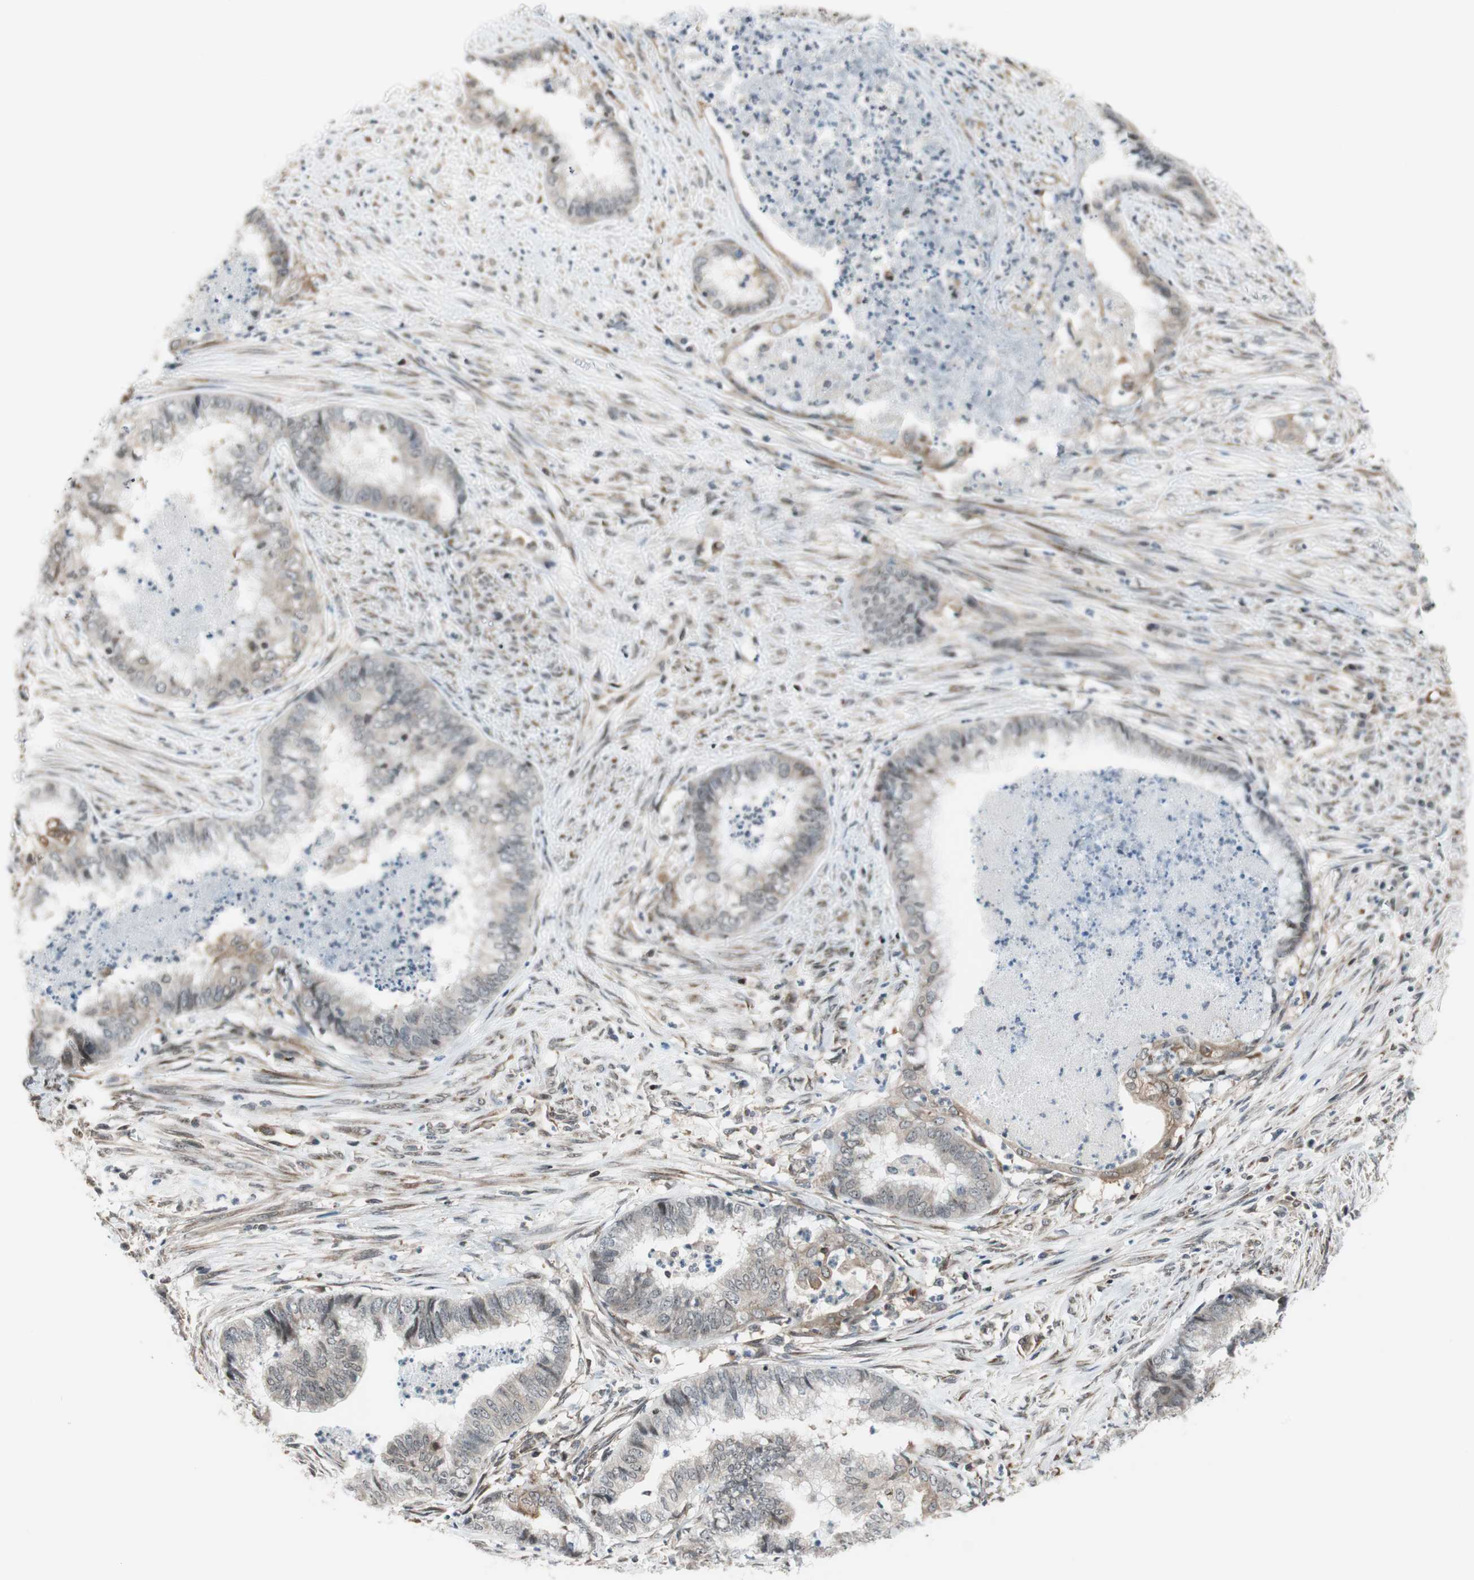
{"staining": {"intensity": "weak", "quantity": "<25%", "location": "cytoplasmic/membranous"}, "tissue": "endometrial cancer", "cell_type": "Tumor cells", "image_type": "cancer", "snomed": [{"axis": "morphology", "description": "Necrosis, NOS"}, {"axis": "morphology", "description": "Adenocarcinoma, NOS"}, {"axis": "topography", "description": "Endometrium"}], "caption": "There is no significant staining in tumor cells of endometrial cancer.", "gene": "ZNF512B", "patient": {"sex": "female", "age": 79}}